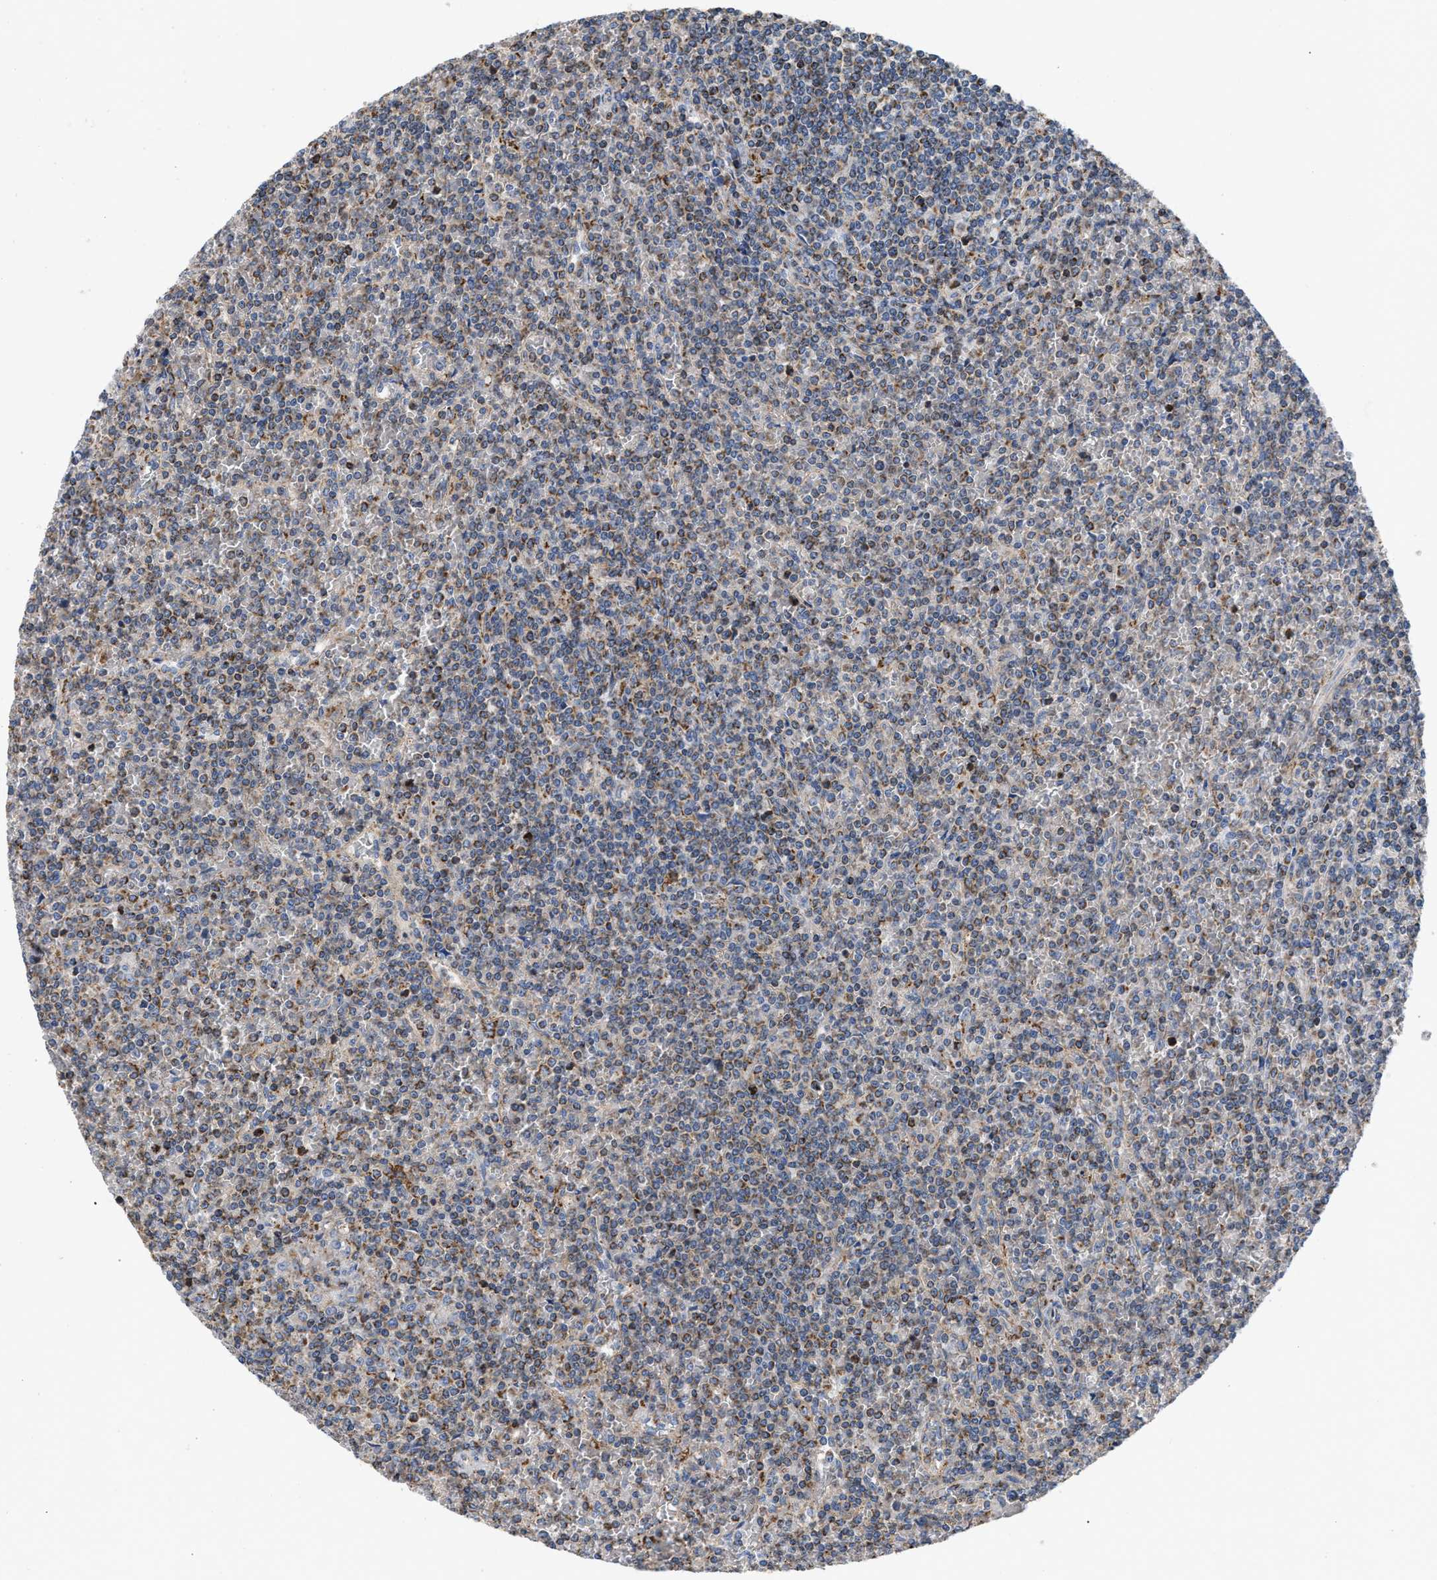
{"staining": {"intensity": "moderate", "quantity": ">75%", "location": "cytoplasmic/membranous"}, "tissue": "lymphoma", "cell_type": "Tumor cells", "image_type": "cancer", "snomed": [{"axis": "morphology", "description": "Malignant lymphoma, non-Hodgkin's type, Low grade"}, {"axis": "topography", "description": "Spleen"}], "caption": "An image of human malignant lymphoma, non-Hodgkin's type (low-grade) stained for a protein displays moderate cytoplasmic/membranous brown staining in tumor cells.", "gene": "GRB10", "patient": {"sex": "female", "age": 19}}